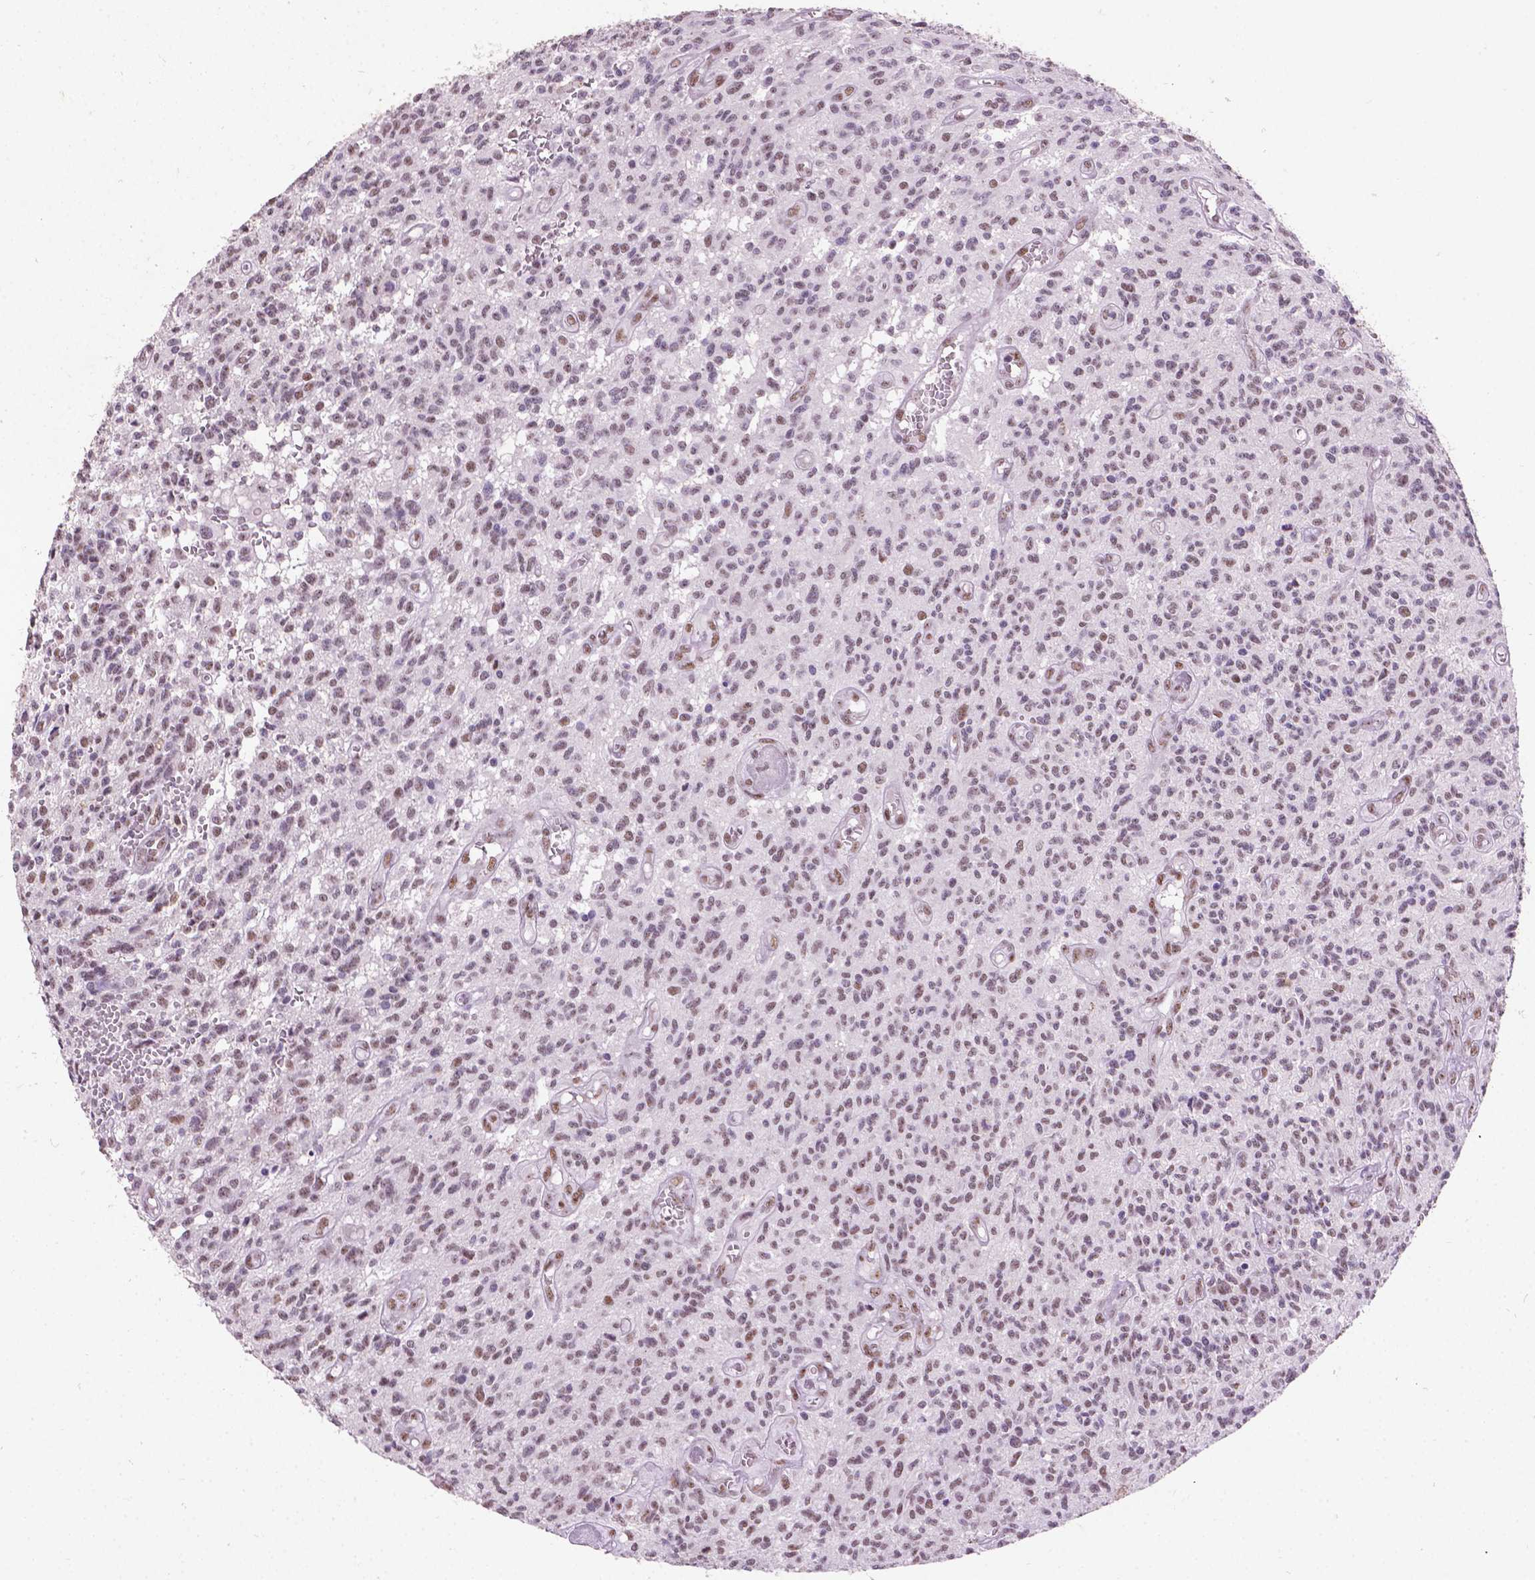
{"staining": {"intensity": "weak", "quantity": "25%-75%", "location": "nuclear"}, "tissue": "glioma", "cell_type": "Tumor cells", "image_type": "cancer", "snomed": [{"axis": "morphology", "description": "Glioma, malignant, Low grade"}, {"axis": "topography", "description": "Brain"}], "caption": "DAB immunohistochemical staining of human malignant low-grade glioma displays weak nuclear protein expression in approximately 25%-75% of tumor cells. The protein of interest is shown in brown color, while the nuclei are stained blue.", "gene": "COIL", "patient": {"sex": "male", "age": 64}}